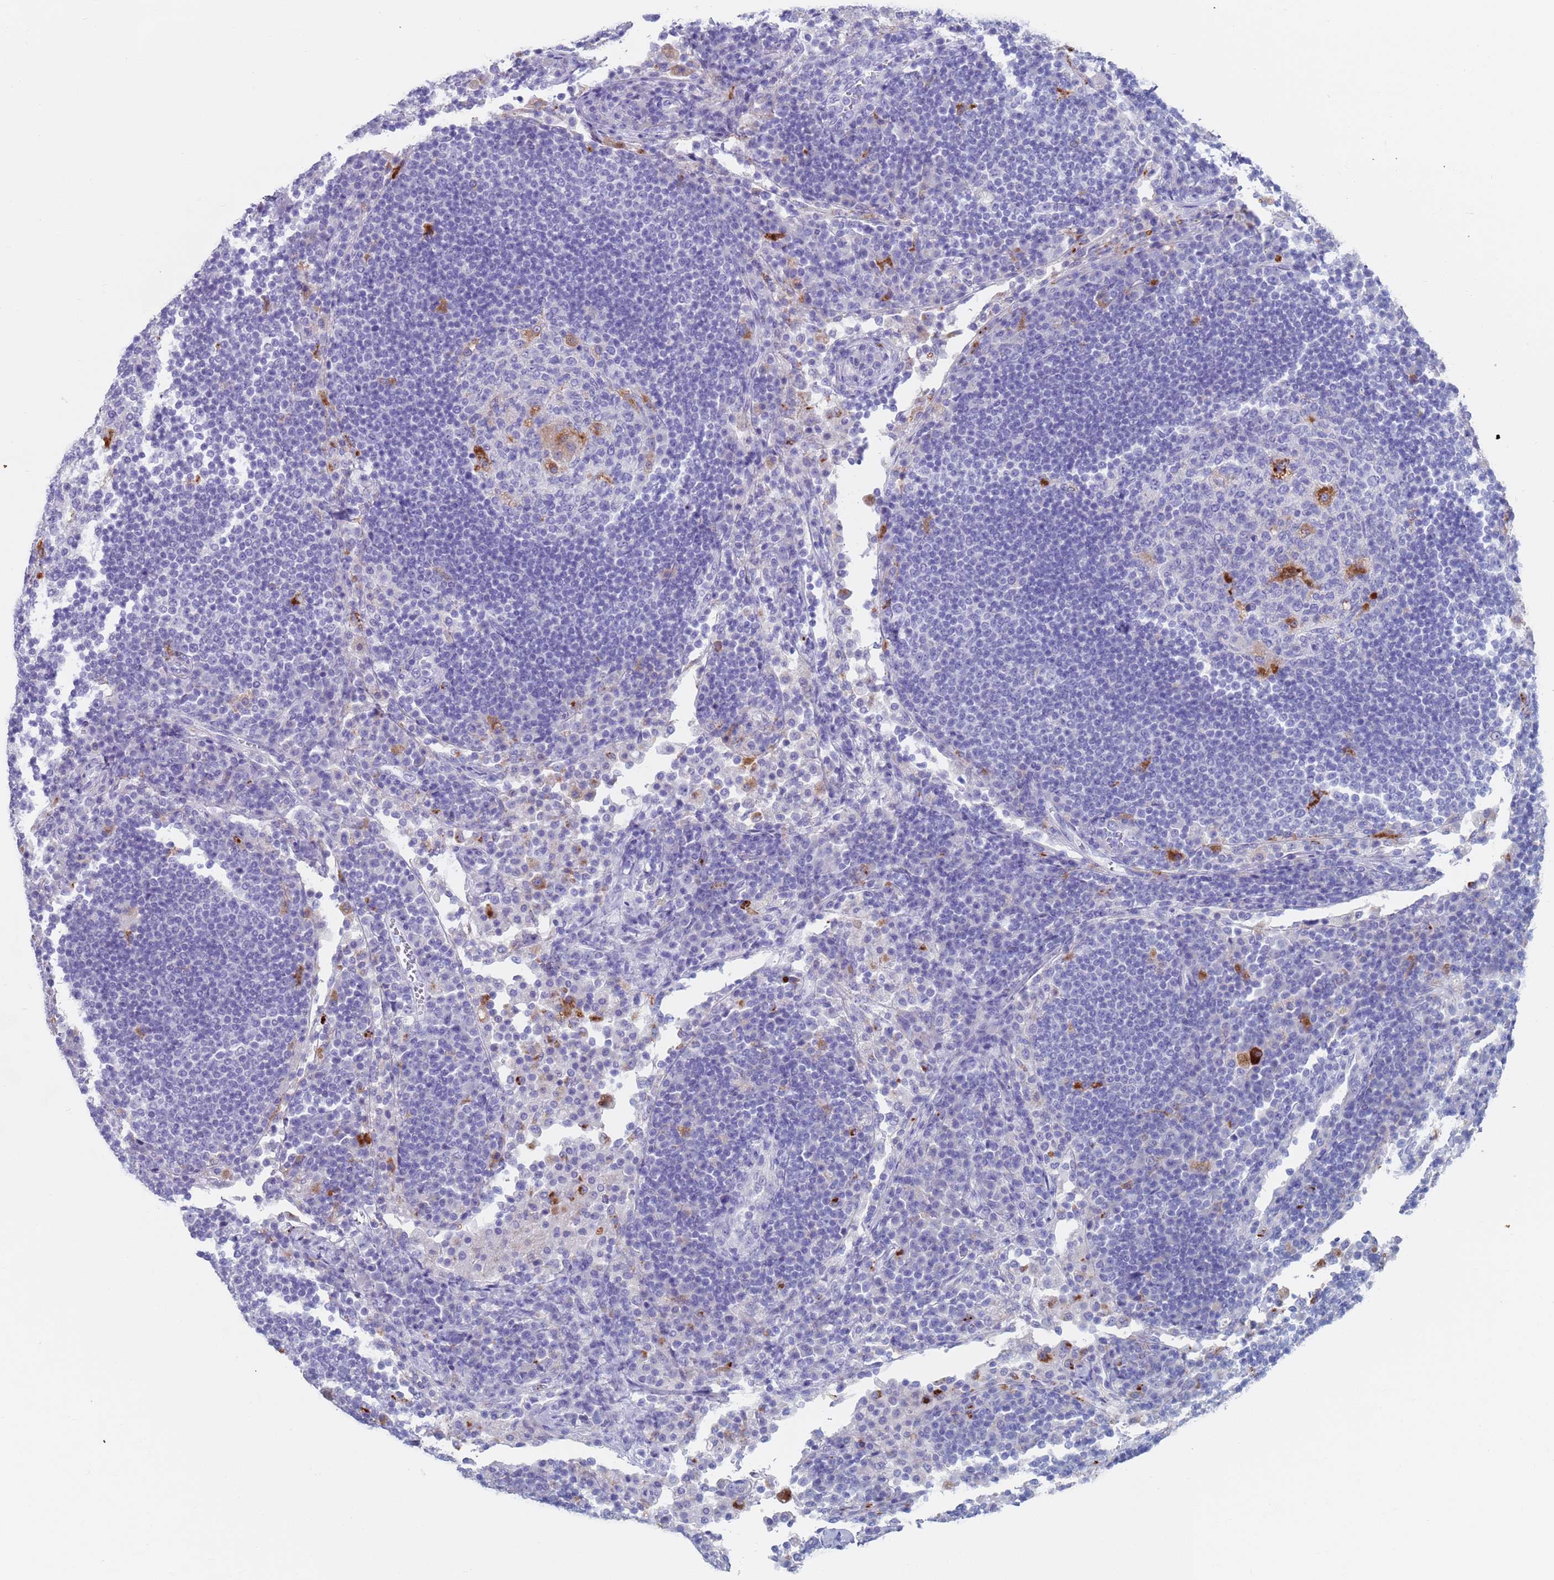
{"staining": {"intensity": "strong", "quantity": "<25%", "location": "cytoplasmic/membranous"}, "tissue": "lymph node", "cell_type": "Germinal center cells", "image_type": "normal", "snomed": [{"axis": "morphology", "description": "Normal tissue, NOS"}, {"axis": "topography", "description": "Lymph node"}], "caption": "Germinal center cells demonstrate medium levels of strong cytoplasmic/membranous positivity in about <25% of cells in unremarkable lymph node.", "gene": "FUCA1", "patient": {"sex": "female", "age": 53}}